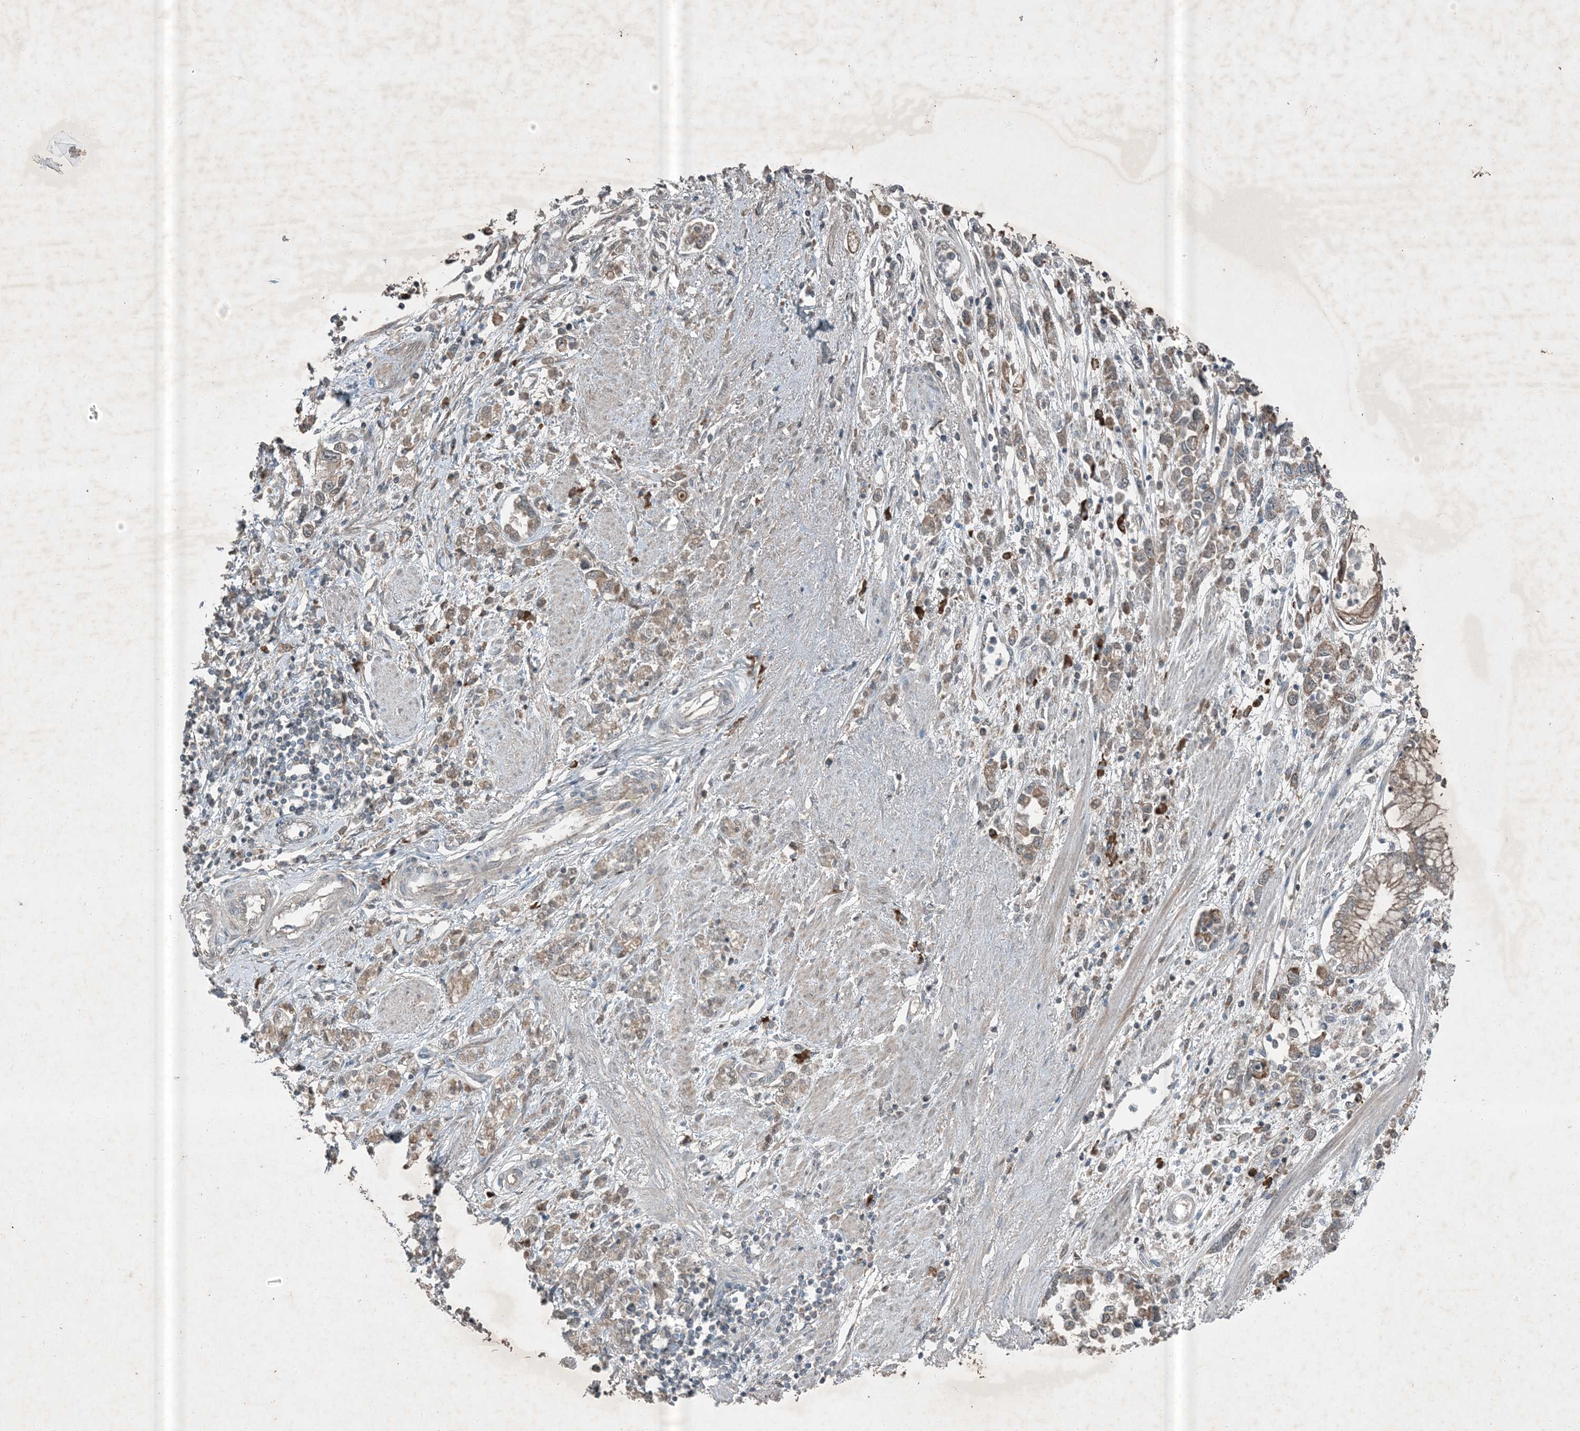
{"staining": {"intensity": "weak", "quantity": "25%-75%", "location": "cytoplasmic/membranous"}, "tissue": "stomach cancer", "cell_type": "Tumor cells", "image_type": "cancer", "snomed": [{"axis": "morphology", "description": "Adenocarcinoma, NOS"}, {"axis": "topography", "description": "Stomach"}], "caption": "Brown immunohistochemical staining in stomach adenocarcinoma reveals weak cytoplasmic/membranous positivity in about 25%-75% of tumor cells. (Stains: DAB (3,3'-diaminobenzidine) in brown, nuclei in blue, Microscopy: brightfield microscopy at high magnification).", "gene": "MDN1", "patient": {"sex": "female", "age": 76}}